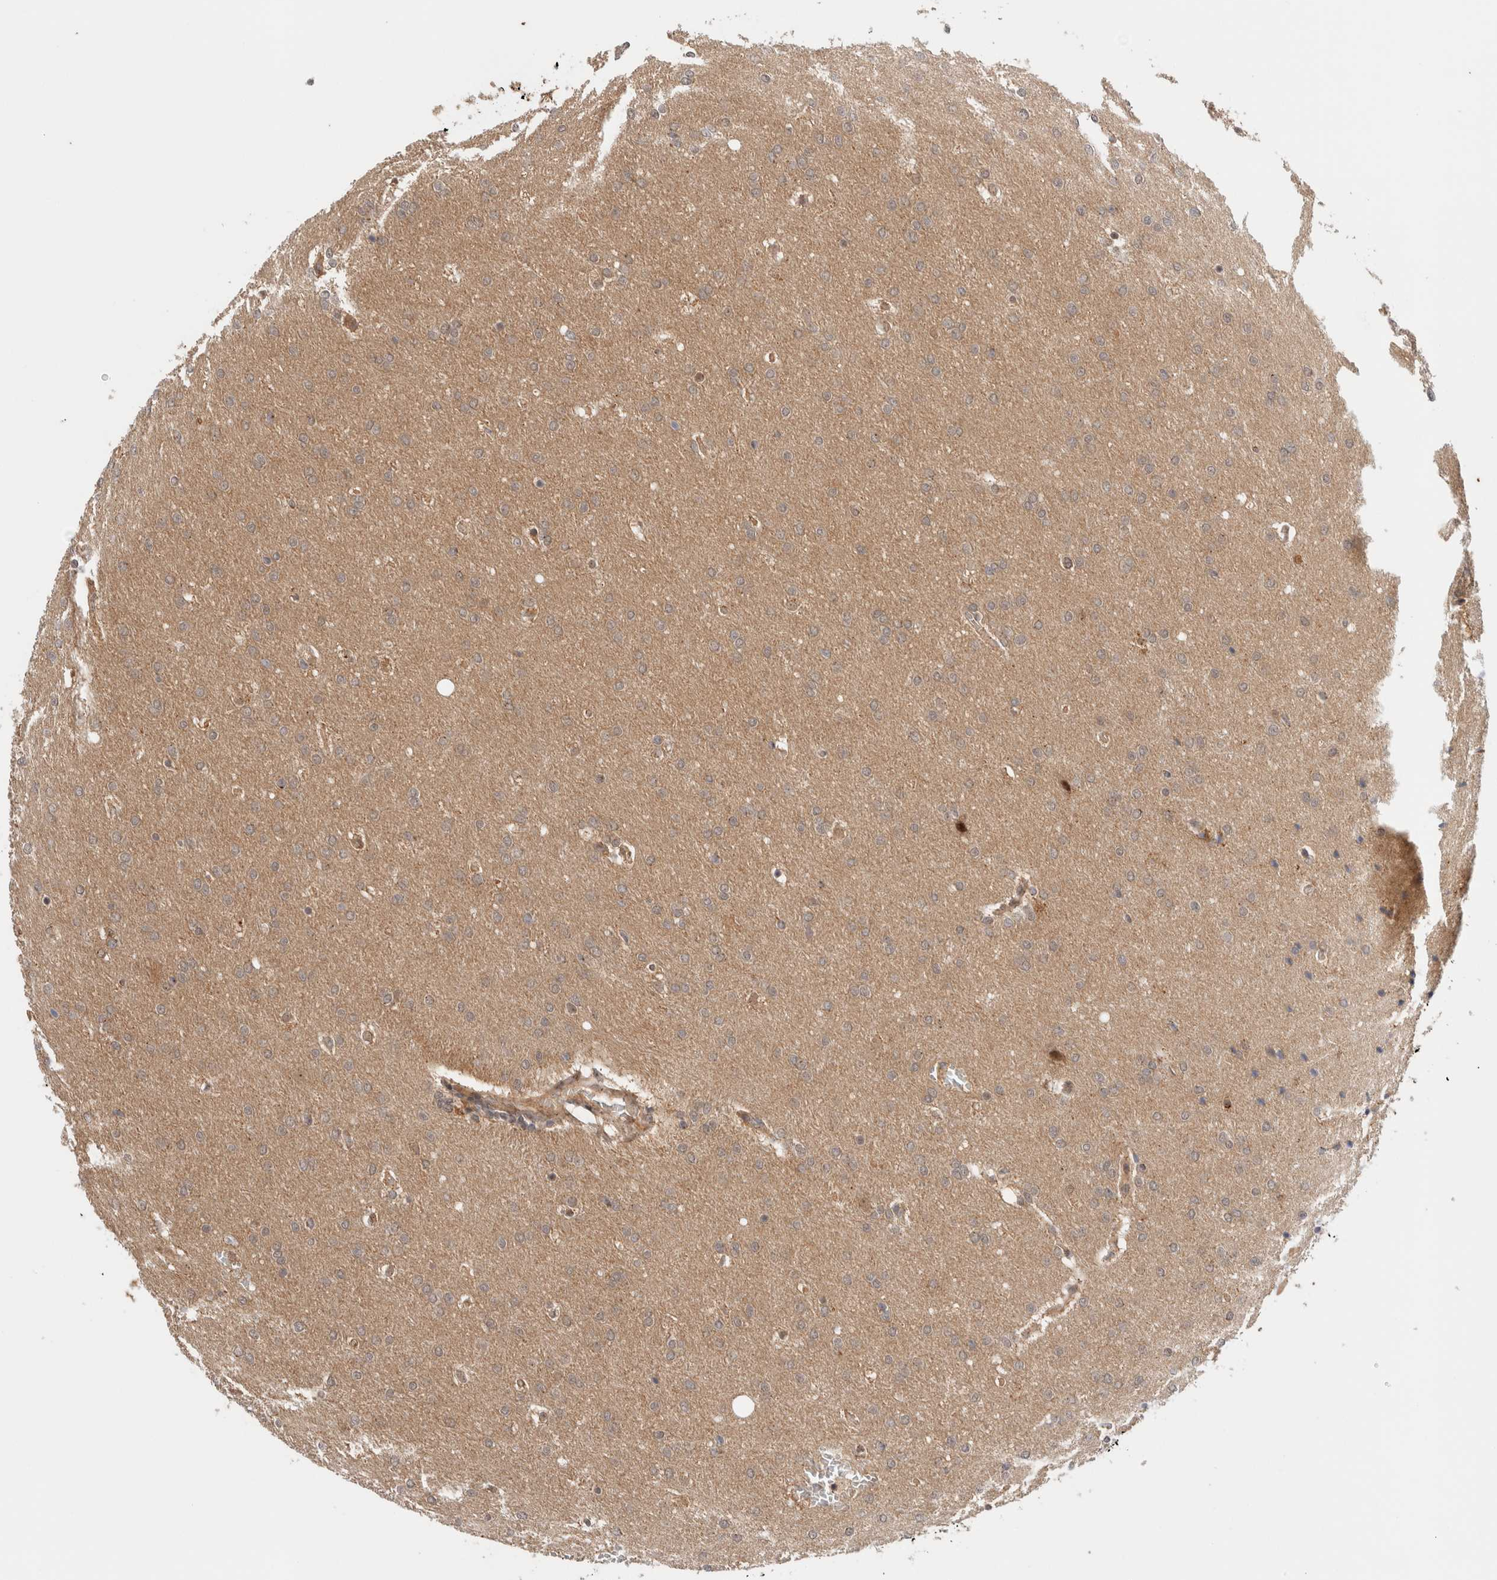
{"staining": {"intensity": "weak", "quantity": "<25%", "location": "cytoplasmic/membranous"}, "tissue": "glioma", "cell_type": "Tumor cells", "image_type": "cancer", "snomed": [{"axis": "morphology", "description": "Glioma, malignant, Low grade"}, {"axis": "topography", "description": "Brain"}], "caption": "There is no significant staining in tumor cells of low-grade glioma (malignant). The staining is performed using DAB brown chromogen with nuclei counter-stained in using hematoxylin.", "gene": "OTUD6B", "patient": {"sex": "female", "age": 37}}